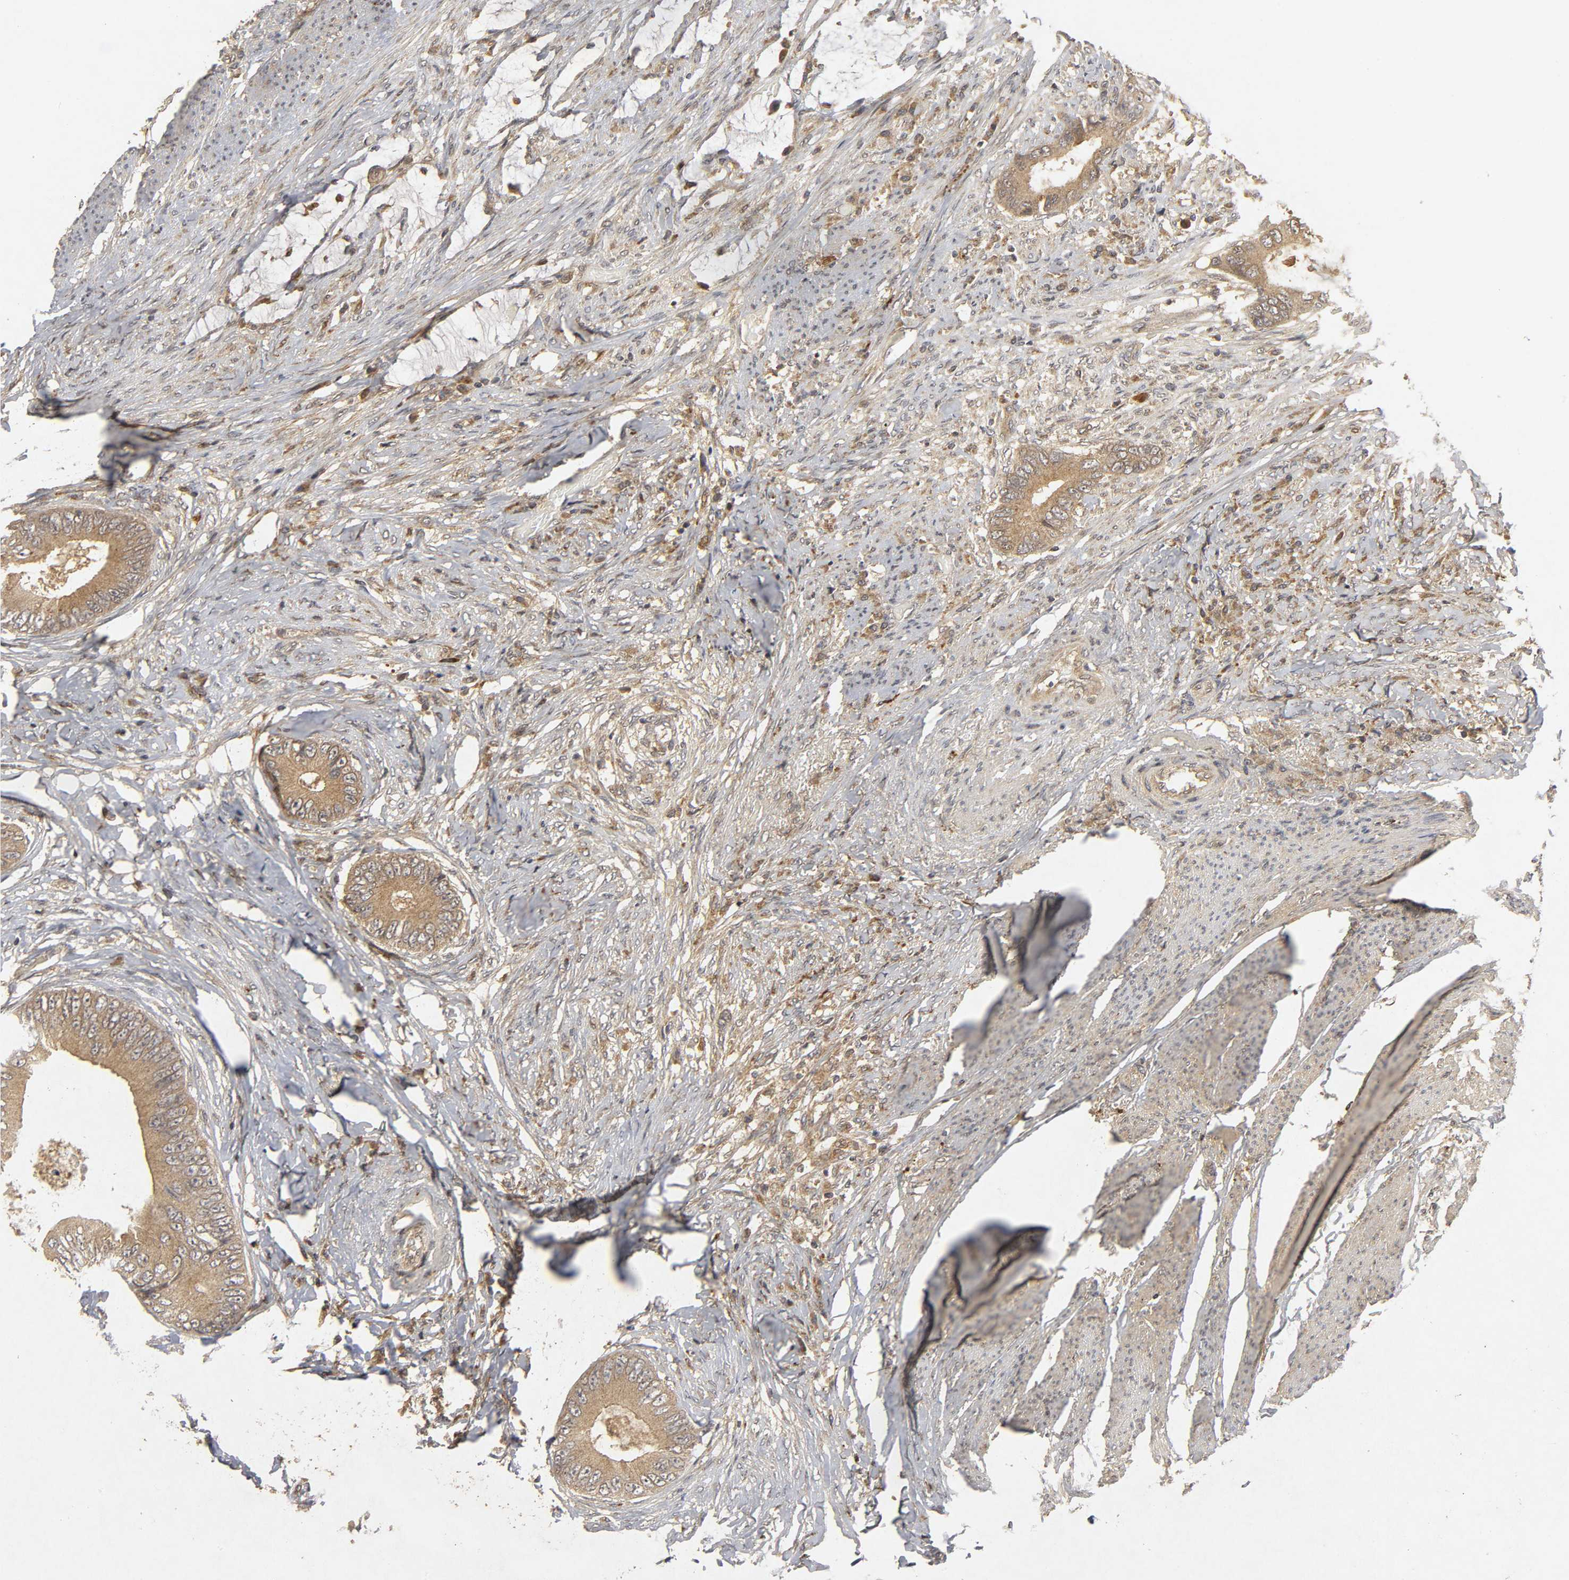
{"staining": {"intensity": "weak", "quantity": ">75%", "location": "cytoplasmic/membranous"}, "tissue": "colorectal cancer", "cell_type": "Tumor cells", "image_type": "cancer", "snomed": [{"axis": "morphology", "description": "Normal tissue, NOS"}, {"axis": "morphology", "description": "Adenocarcinoma, NOS"}, {"axis": "topography", "description": "Rectum"}, {"axis": "topography", "description": "Peripheral nerve tissue"}], "caption": "Weak cytoplasmic/membranous staining is identified in approximately >75% of tumor cells in colorectal cancer (adenocarcinoma). Nuclei are stained in blue.", "gene": "TRAF6", "patient": {"sex": "female", "age": 77}}